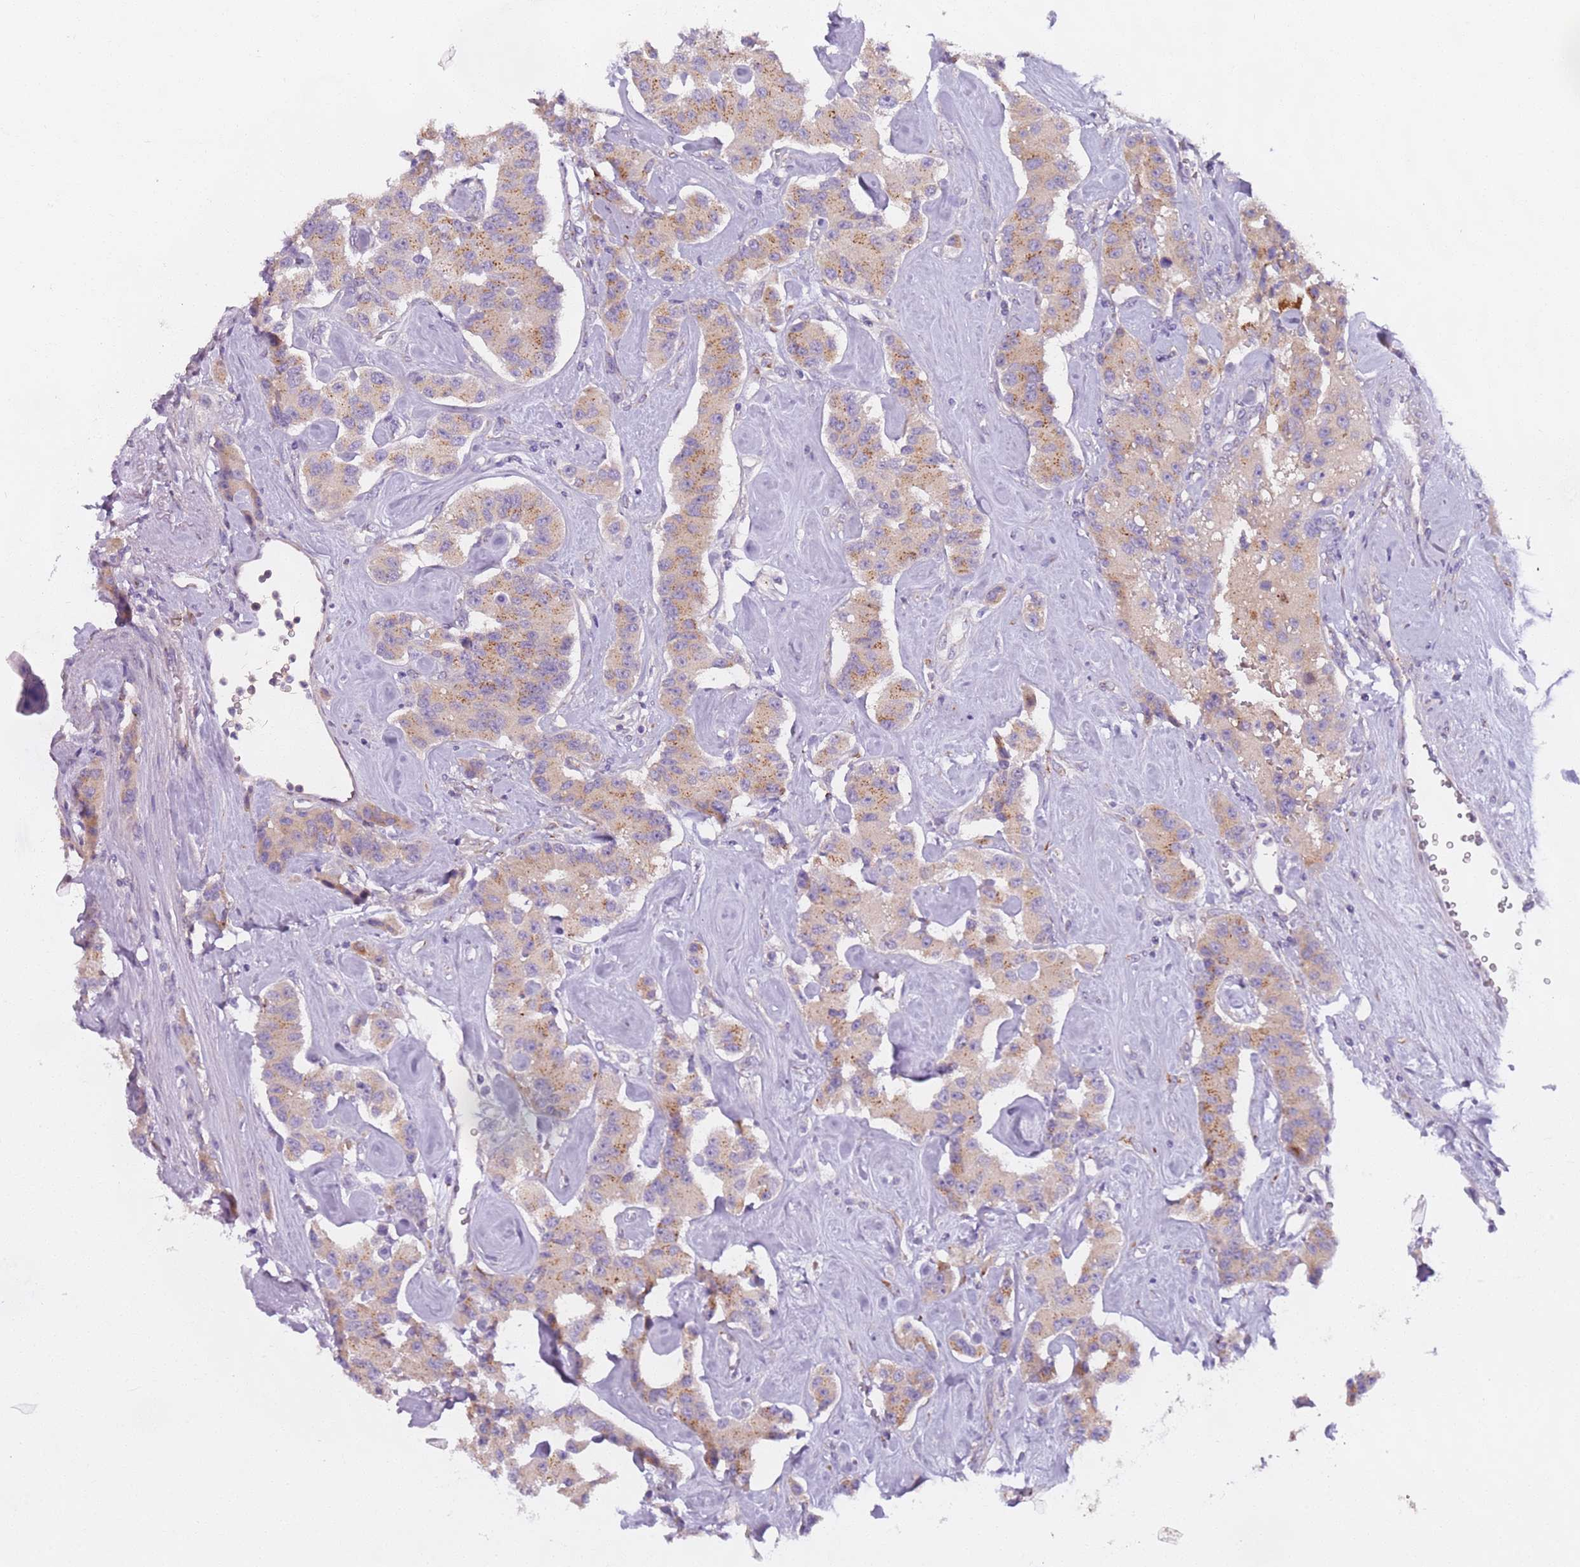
{"staining": {"intensity": "moderate", "quantity": "25%-75%", "location": "cytoplasmic/membranous"}, "tissue": "carcinoid", "cell_type": "Tumor cells", "image_type": "cancer", "snomed": [{"axis": "morphology", "description": "Carcinoid, malignant, NOS"}, {"axis": "topography", "description": "Pancreas"}], "caption": "Immunohistochemical staining of human carcinoid reveals medium levels of moderate cytoplasmic/membranous protein expression in about 25%-75% of tumor cells. (Stains: DAB (3,3'-diaminobenzidine) in brown, nuclei in blue, Microscopy: brightfield microscopy at high magnification).", "gene": "AKTIP", "patient": {"sex": "male", "age": 41}}